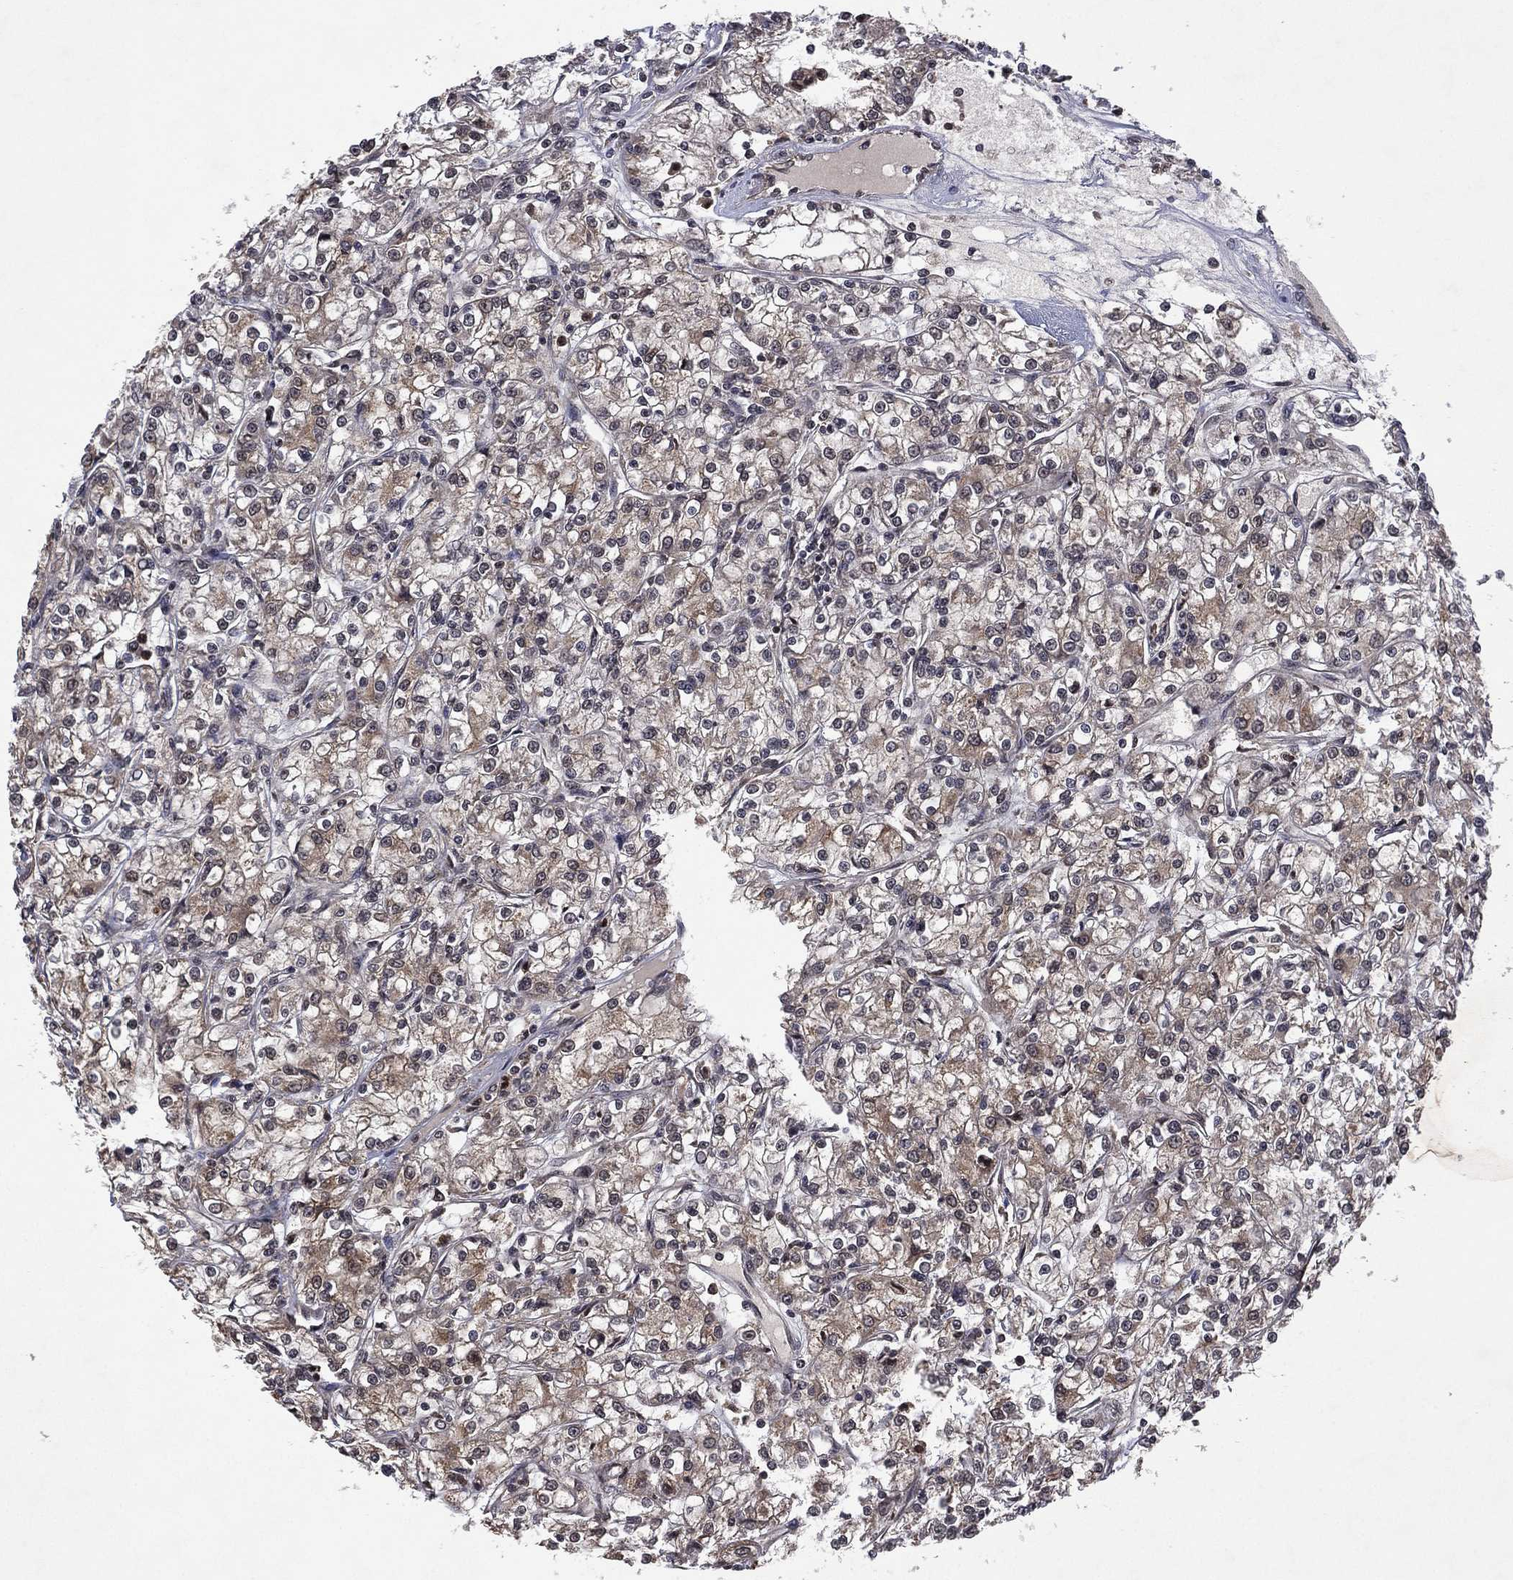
{"staining": {"intensity": "weak", "quantity": "<25%", "location": "cytoplasmic/membranous"}, "tissue": "renal cancer", "cell_type": "Tumor cells", "image_type": "cancer", "snomed": [{"axis": "morphology", "description": "Adenocarcinoma, NOS"}, {"axis": "topography", "description": "Kidney"}], "caption": "Renal adenocarcinoma was stained to show a protein in brown. There is no significant positivity in tumor cells. The staining was performed using DAB to visualize the protein expression in brown, while the nuclei were stained in blue with hematoxylin (Magnification: 20x).", "gene": "ATG4B", "patient": {"sex": "female", "age": 59}}